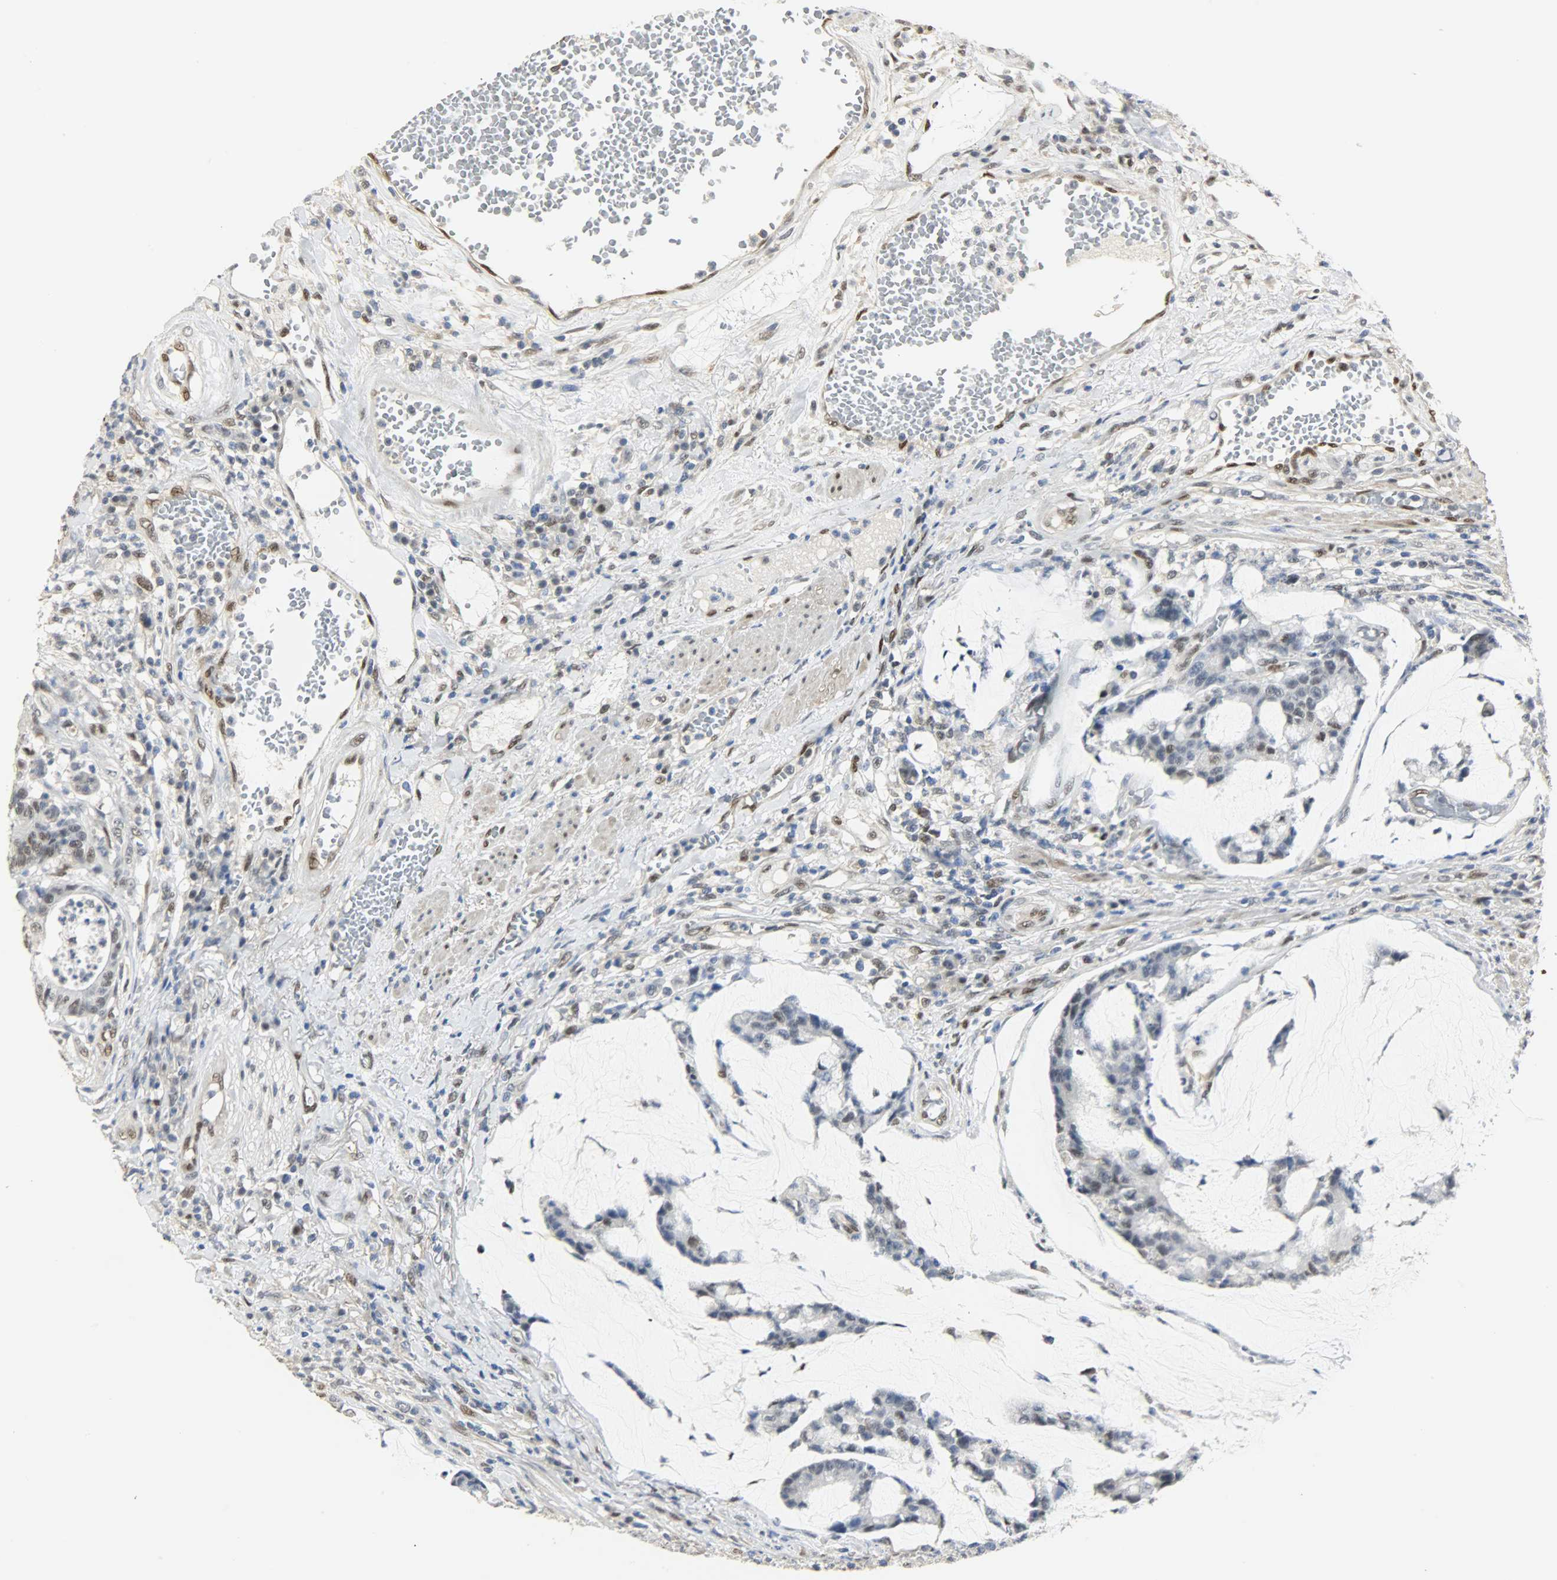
{"staining": {"intensity": "moderate", "quantity": "25%-75%", "location": "nuclear"}, "tissue": "colorectal cancer", "cell_type": "Tumor cells", "image_type": "cancer", "snomed": [{"axis": "morphology", "description": "Adenocarcinoma, NOS"}, {"axis": "topography", "description": "Colon"}], "caption": "Adenocarcinoma (colorectal) tissue displays moderate nuclear expression in approximately 25%-75% of tumor cells, visualized by immunohistochemistry.", "gene": "NPEPL1", "patient": {"sex": "female", "age": 84}}